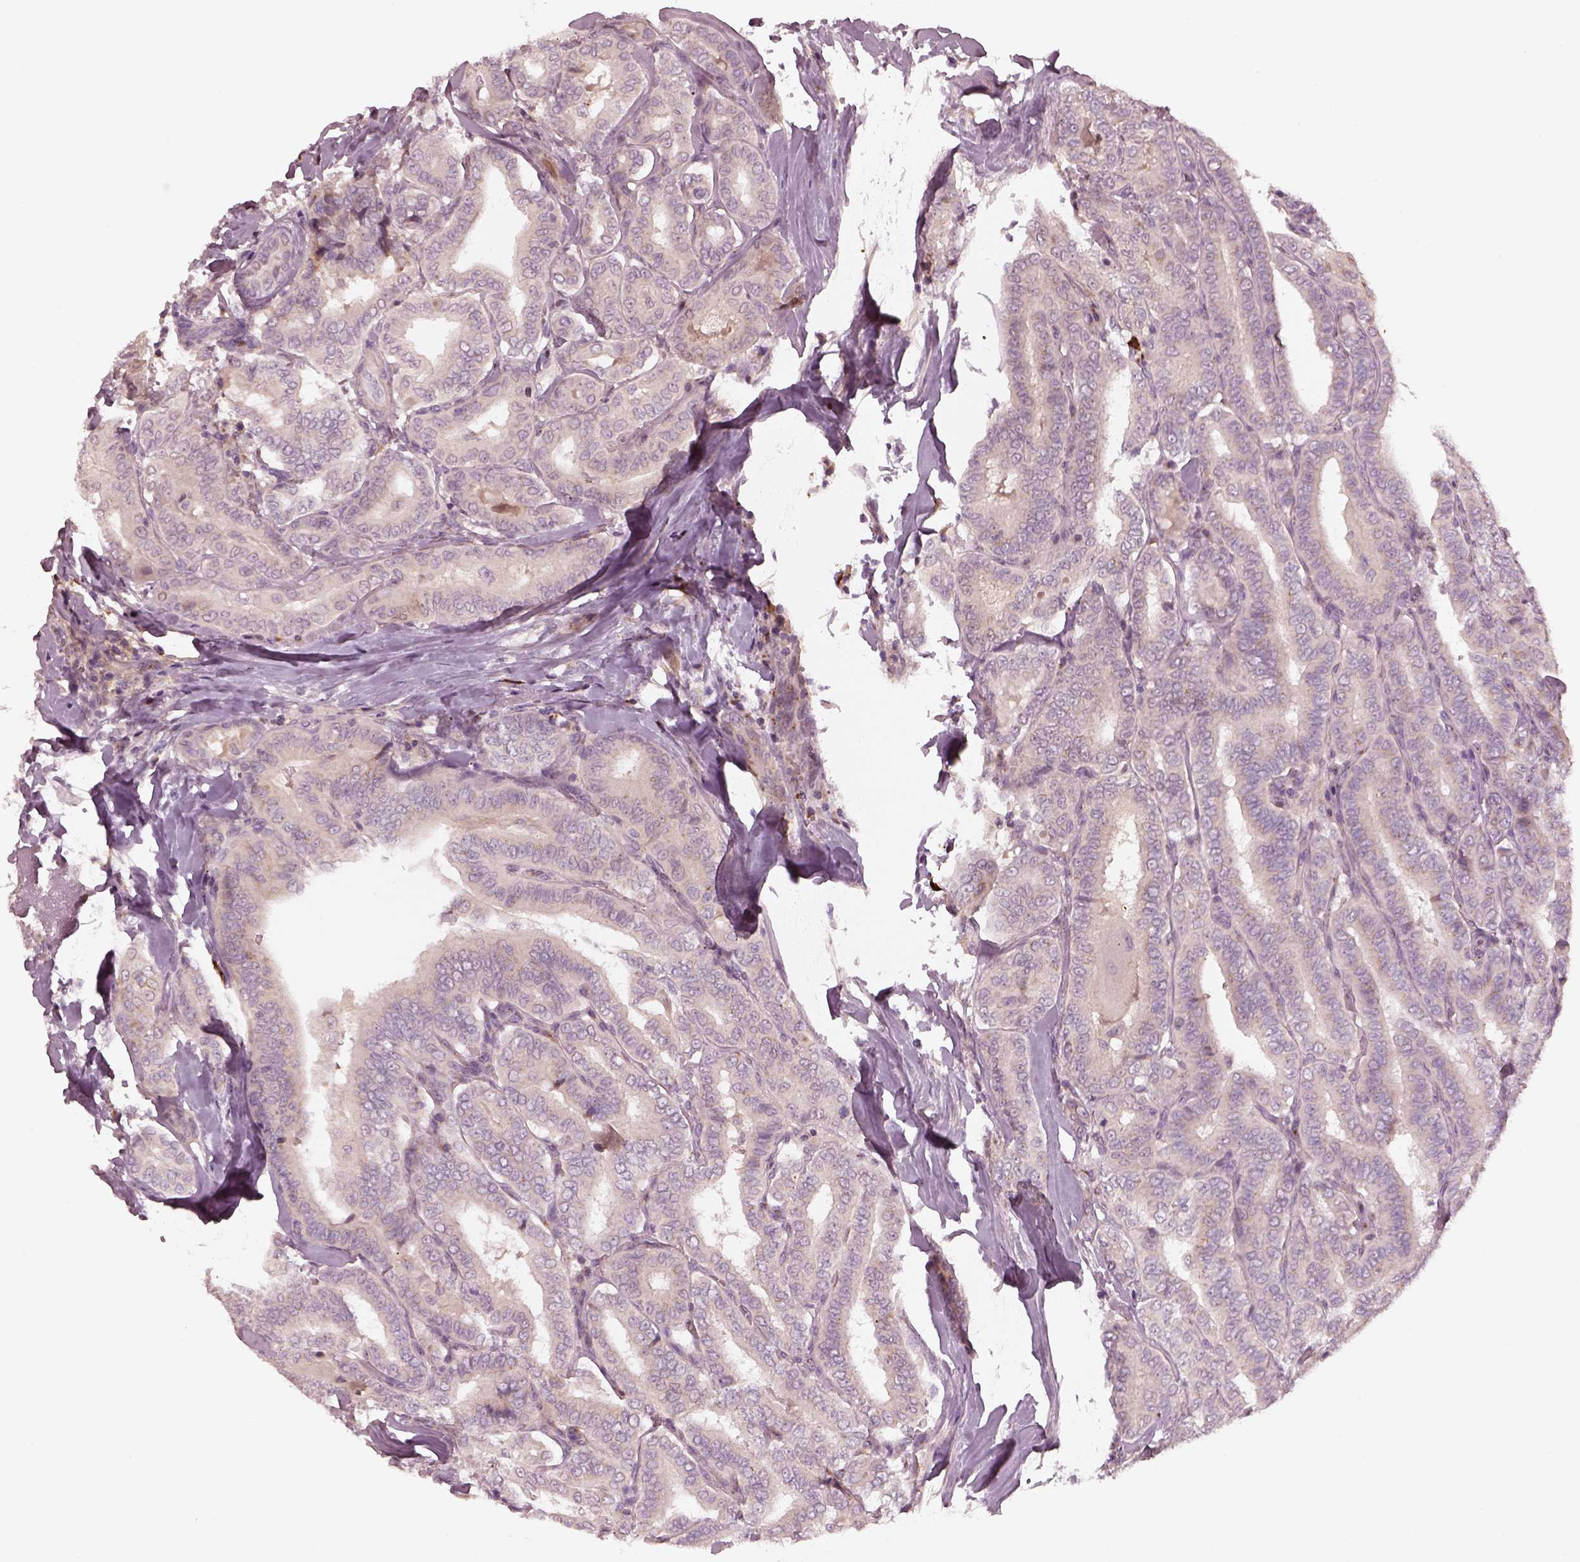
{"staining": {"intensity": "negative", "quantity": "none", "location": "none"}, "tissue": "thyroid cancer", "cell_type": "Tumor cells", "image_type": "cancer", "snomed": [{"axis": "morphology", "description": "Papillary adenocarcinoma, NOS"}, {"axis": "morphology", "description": "Papillary adenoma metastatic"}, {"axis": "topography", "description": "Thyroid gland"}], "caption": "Micrograph shows no significant protein expression in tumor cells of thyroid cancer (papillary adenoma metastatic). Brightfield microscopy of immunohistochemistry (IHC) stained with DAB (brown) and hematoxylin (blue), captured at high magnification.", "gene": "SDCBP2", "patient": {"sex": "female", "age": 50}}